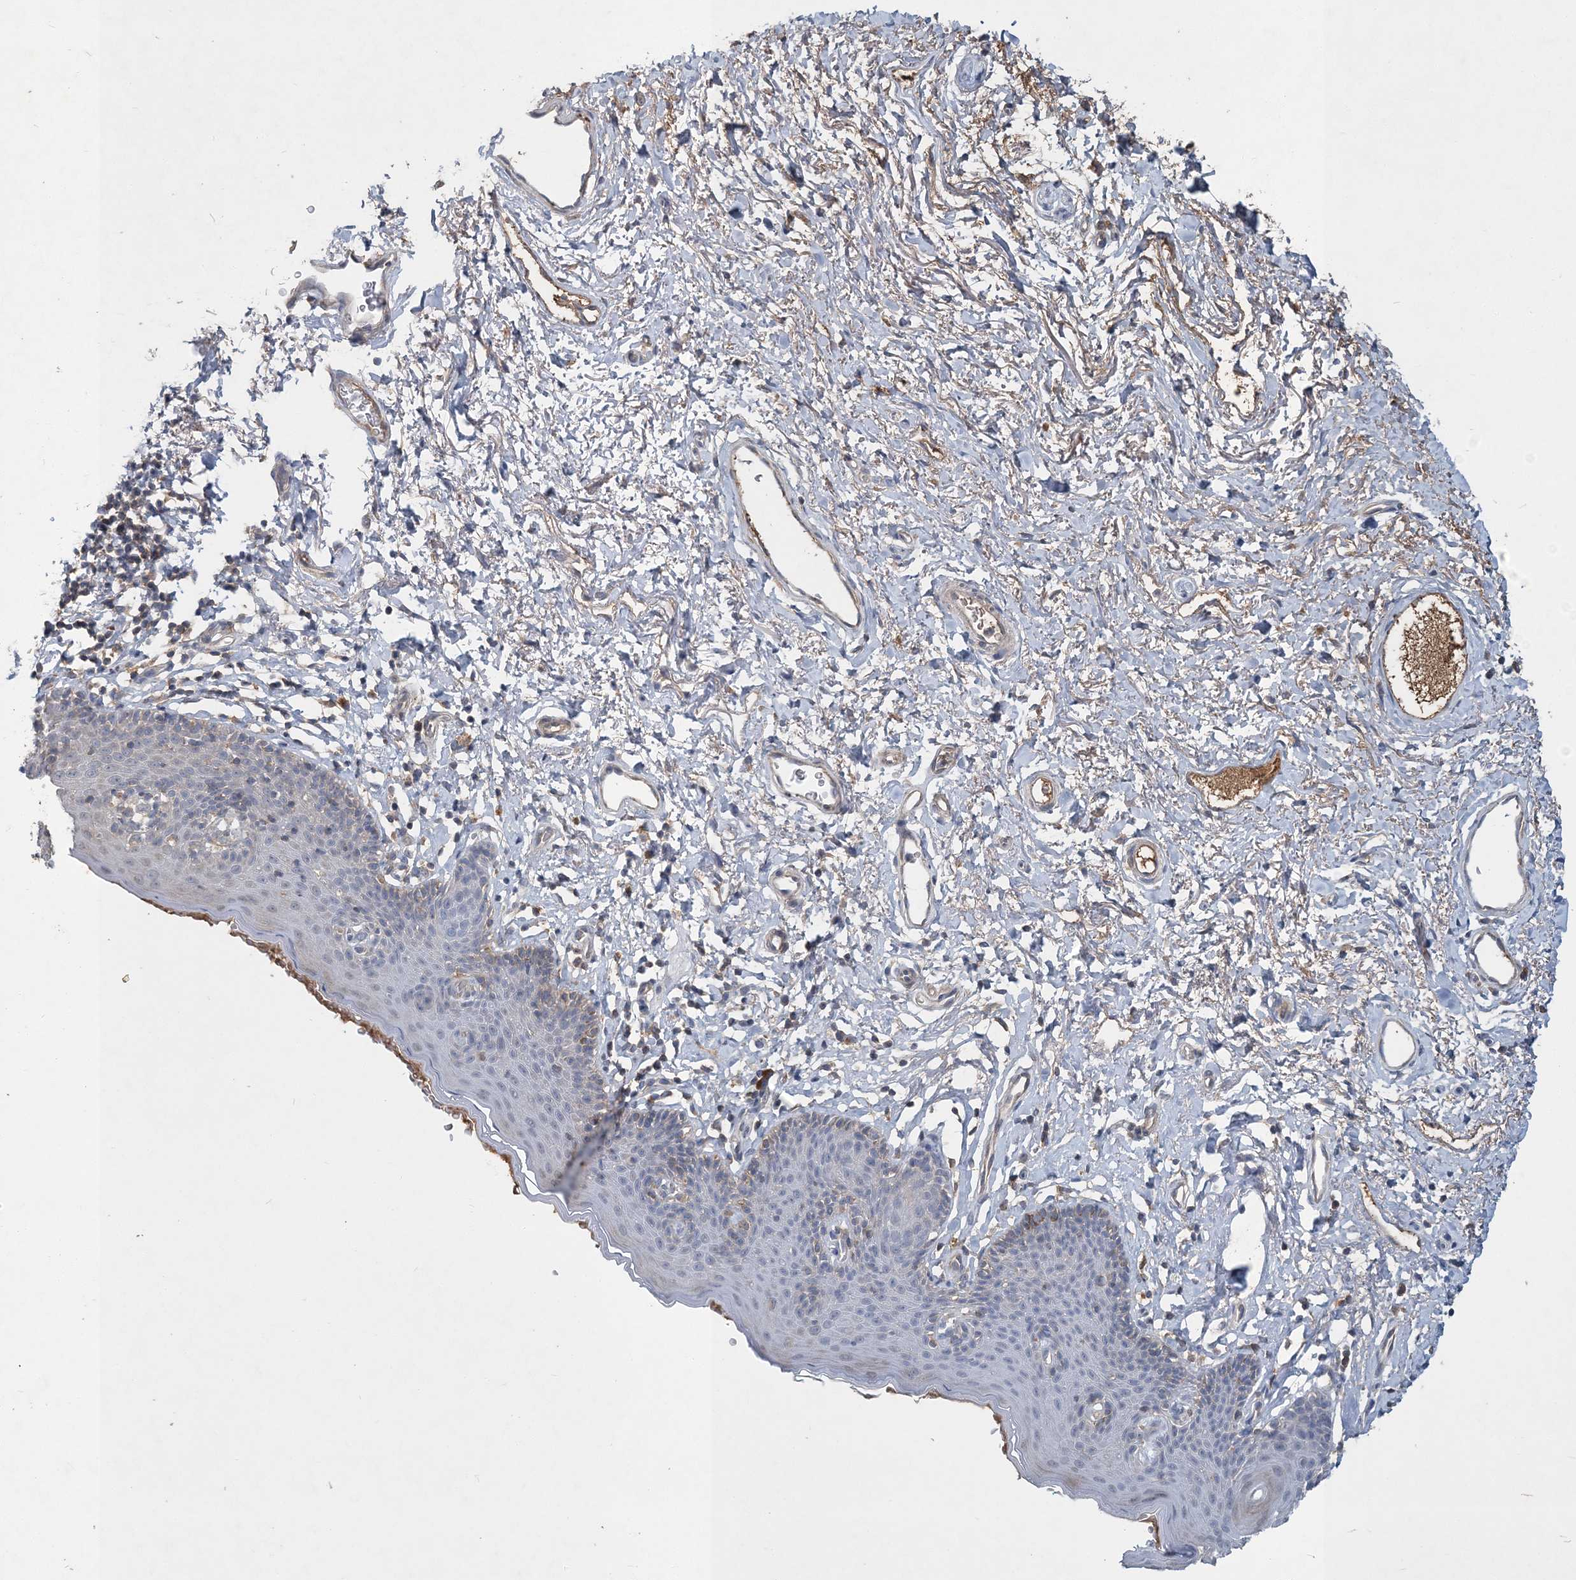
{"staining": {"intensity": "weak", "quantity": "<25%", "location": "cytoplasmic/membranous"}, "tissue": "skin", "cell_type": "Epidermal cells", "image_type": "normal", "snomed": [{"axis": "morphology", "description": "Normal tissue, NOS"}, {"axis": "topography", "description": "Vulva"}], "caption": "Immunohistochemistry (IHC) image of unremarkable skin: human skin stained with DAB (3,3'-diaminobenzidine) reveals no significant protein expression in epidermal cells.", "gene": "RNF25", "patient": {"sex": "female", "age": 66}}